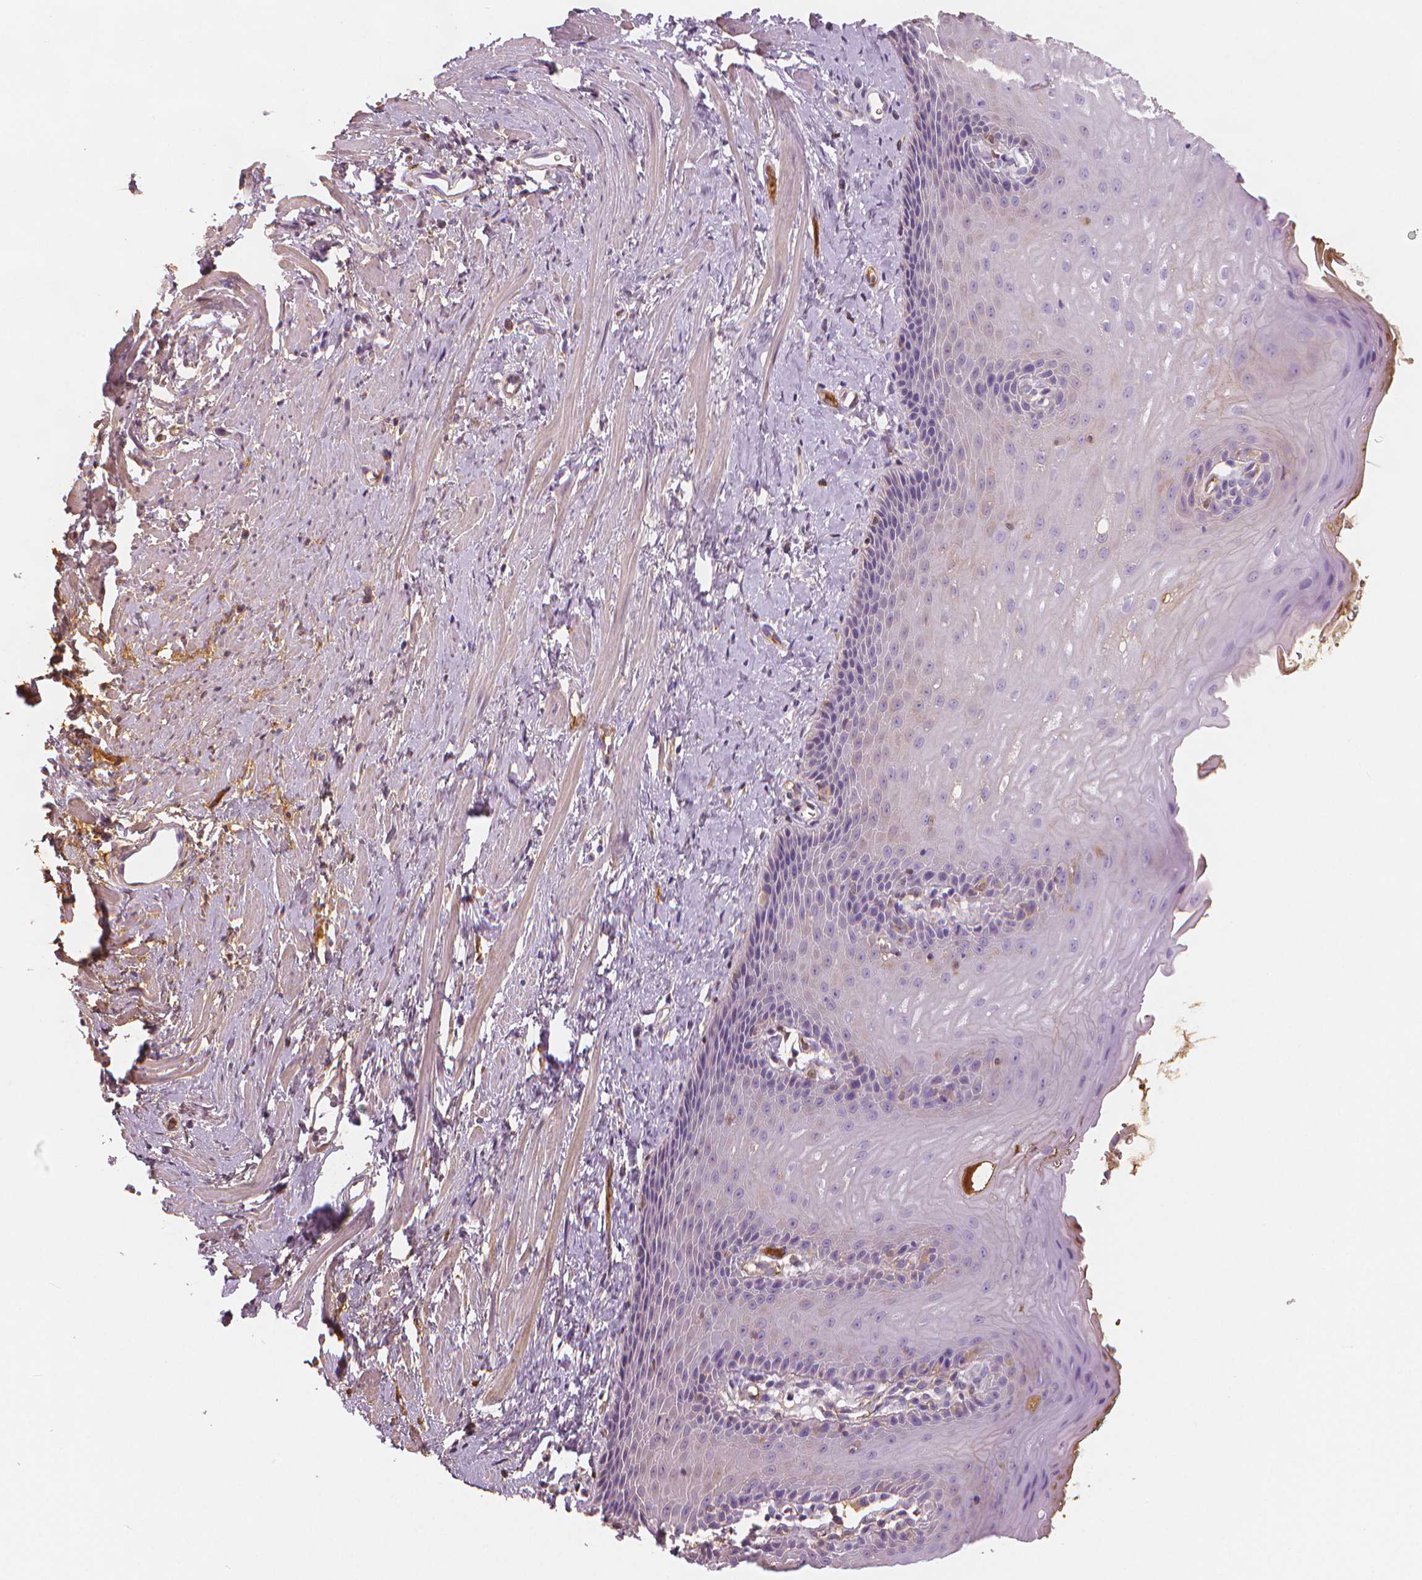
{"staining": {"intensity": "negative", "quantity": "none", "location": "none"}, "tissue": "esophagus", "cell_type": "Squamous epithelial cells", "image_type": "normal", "snomed": [{"axis": "morphology", "description": "Normal tissue, NOS"}, {"axis": "topography", "description": "Esophagus"}], "caption": "Normal esophagus was stained to show a protein in brown. There is no significant staining in squamous epithelial cells. (DAB immunohistochemistry with hematoxylin counter stain).", "gene": "APOA4", "patient": {"sex": "male", "age": 64}}